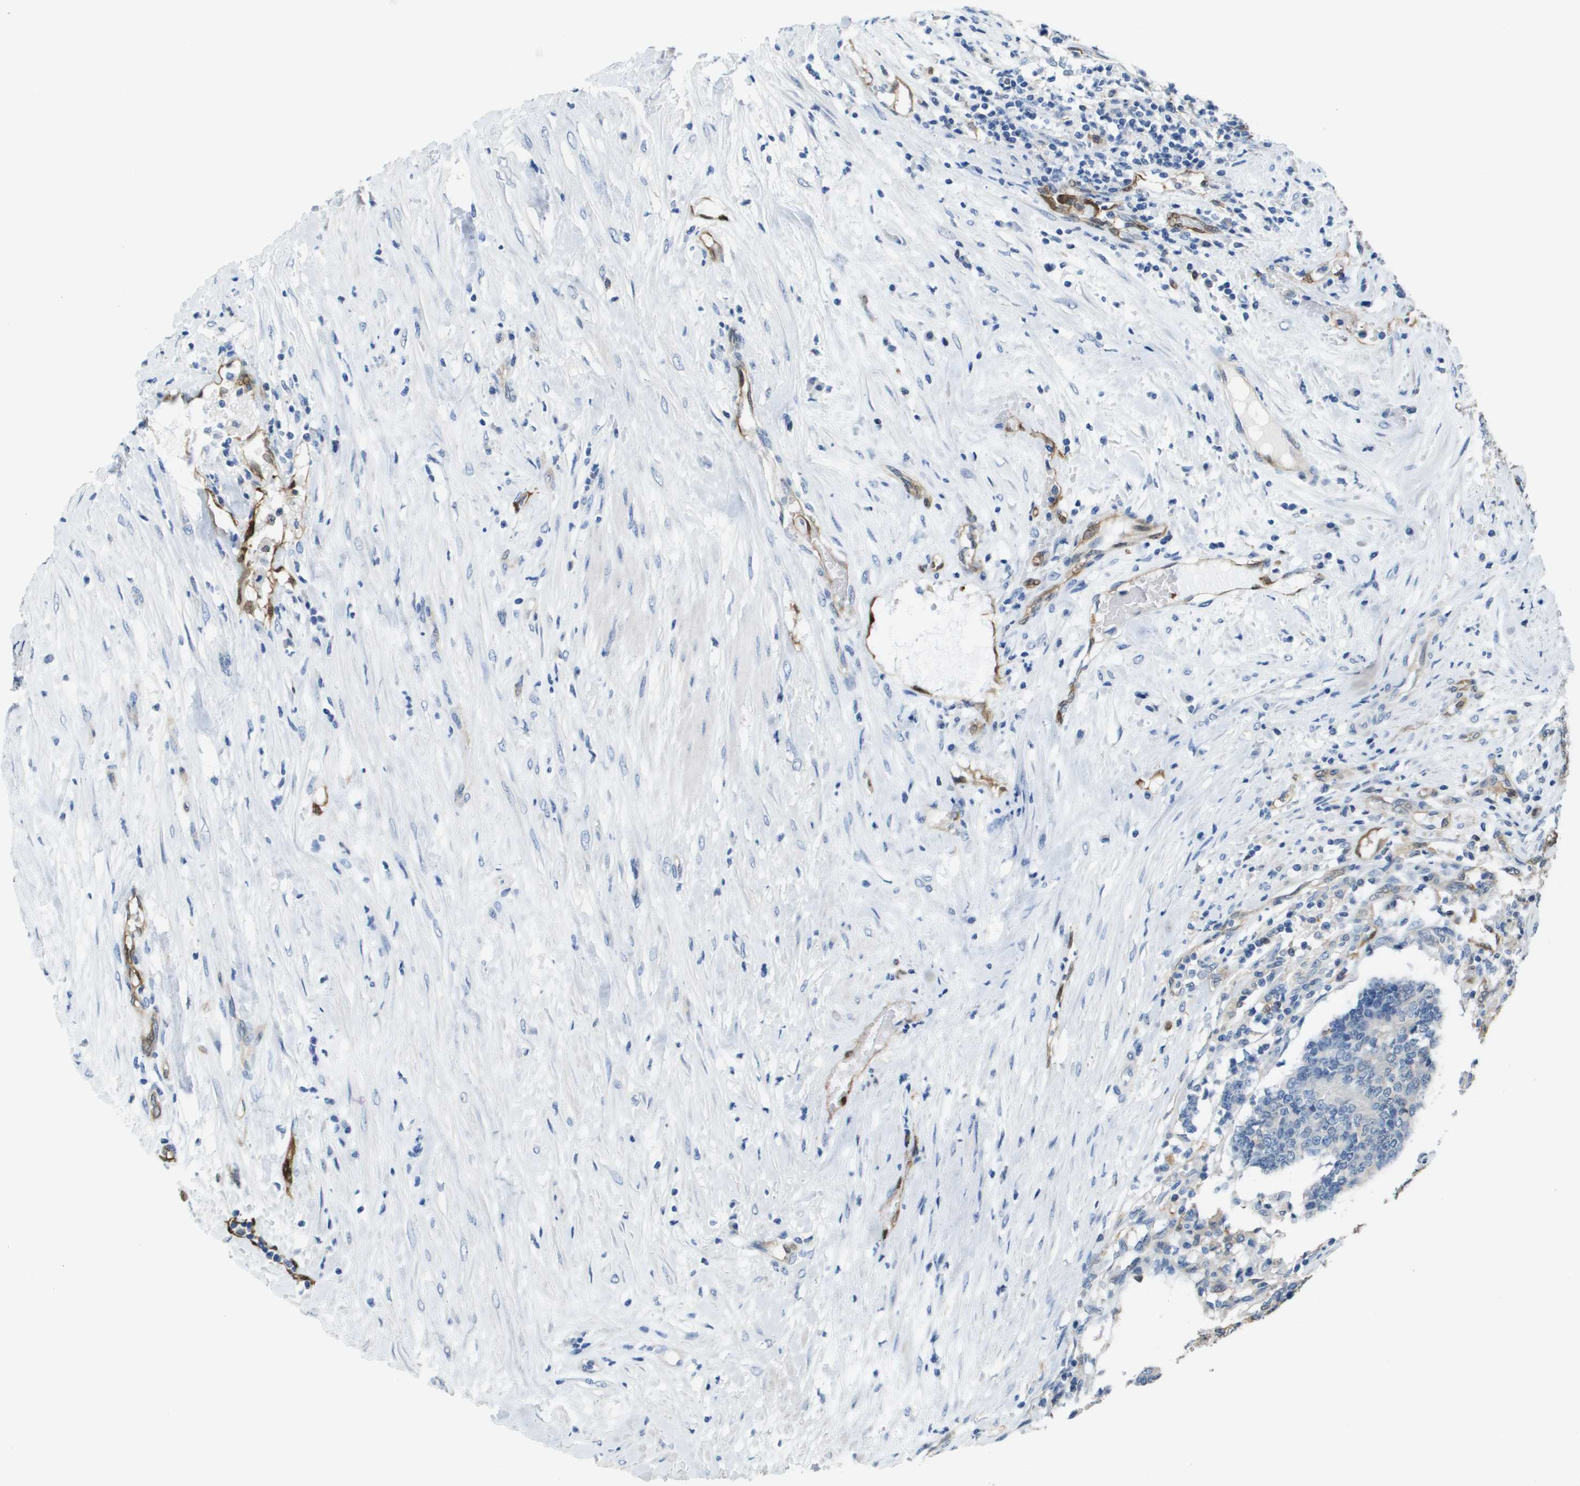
{"staining": {"intensity": "negative", "quantity": "none", "location": "none"}, "tissue": "prostate cancer", "cell_type": "Tumor cells", "image_type": "cancer", "snomed": [{"axis": "morphology", "description": "Normal tissue, NOS"}, {"axis": "morphology", "description": "Adenocarcinoma, High grade"}, {"axis": "topography", "description": "Prostate"}, {"axis": "topography", "description": "Seminal veicle"}], "caption": "DAB immunohistochemical staining of adenocarcinoma (high-grade) (prostate) reveals no significant staining in tumor cells. (DAB (3,3'-diaminobenzidine) IHC visualized using brightfield microscopy, high magnification).", "gene": "FABP5", "patient": {"sex": "male", "age": 55}}